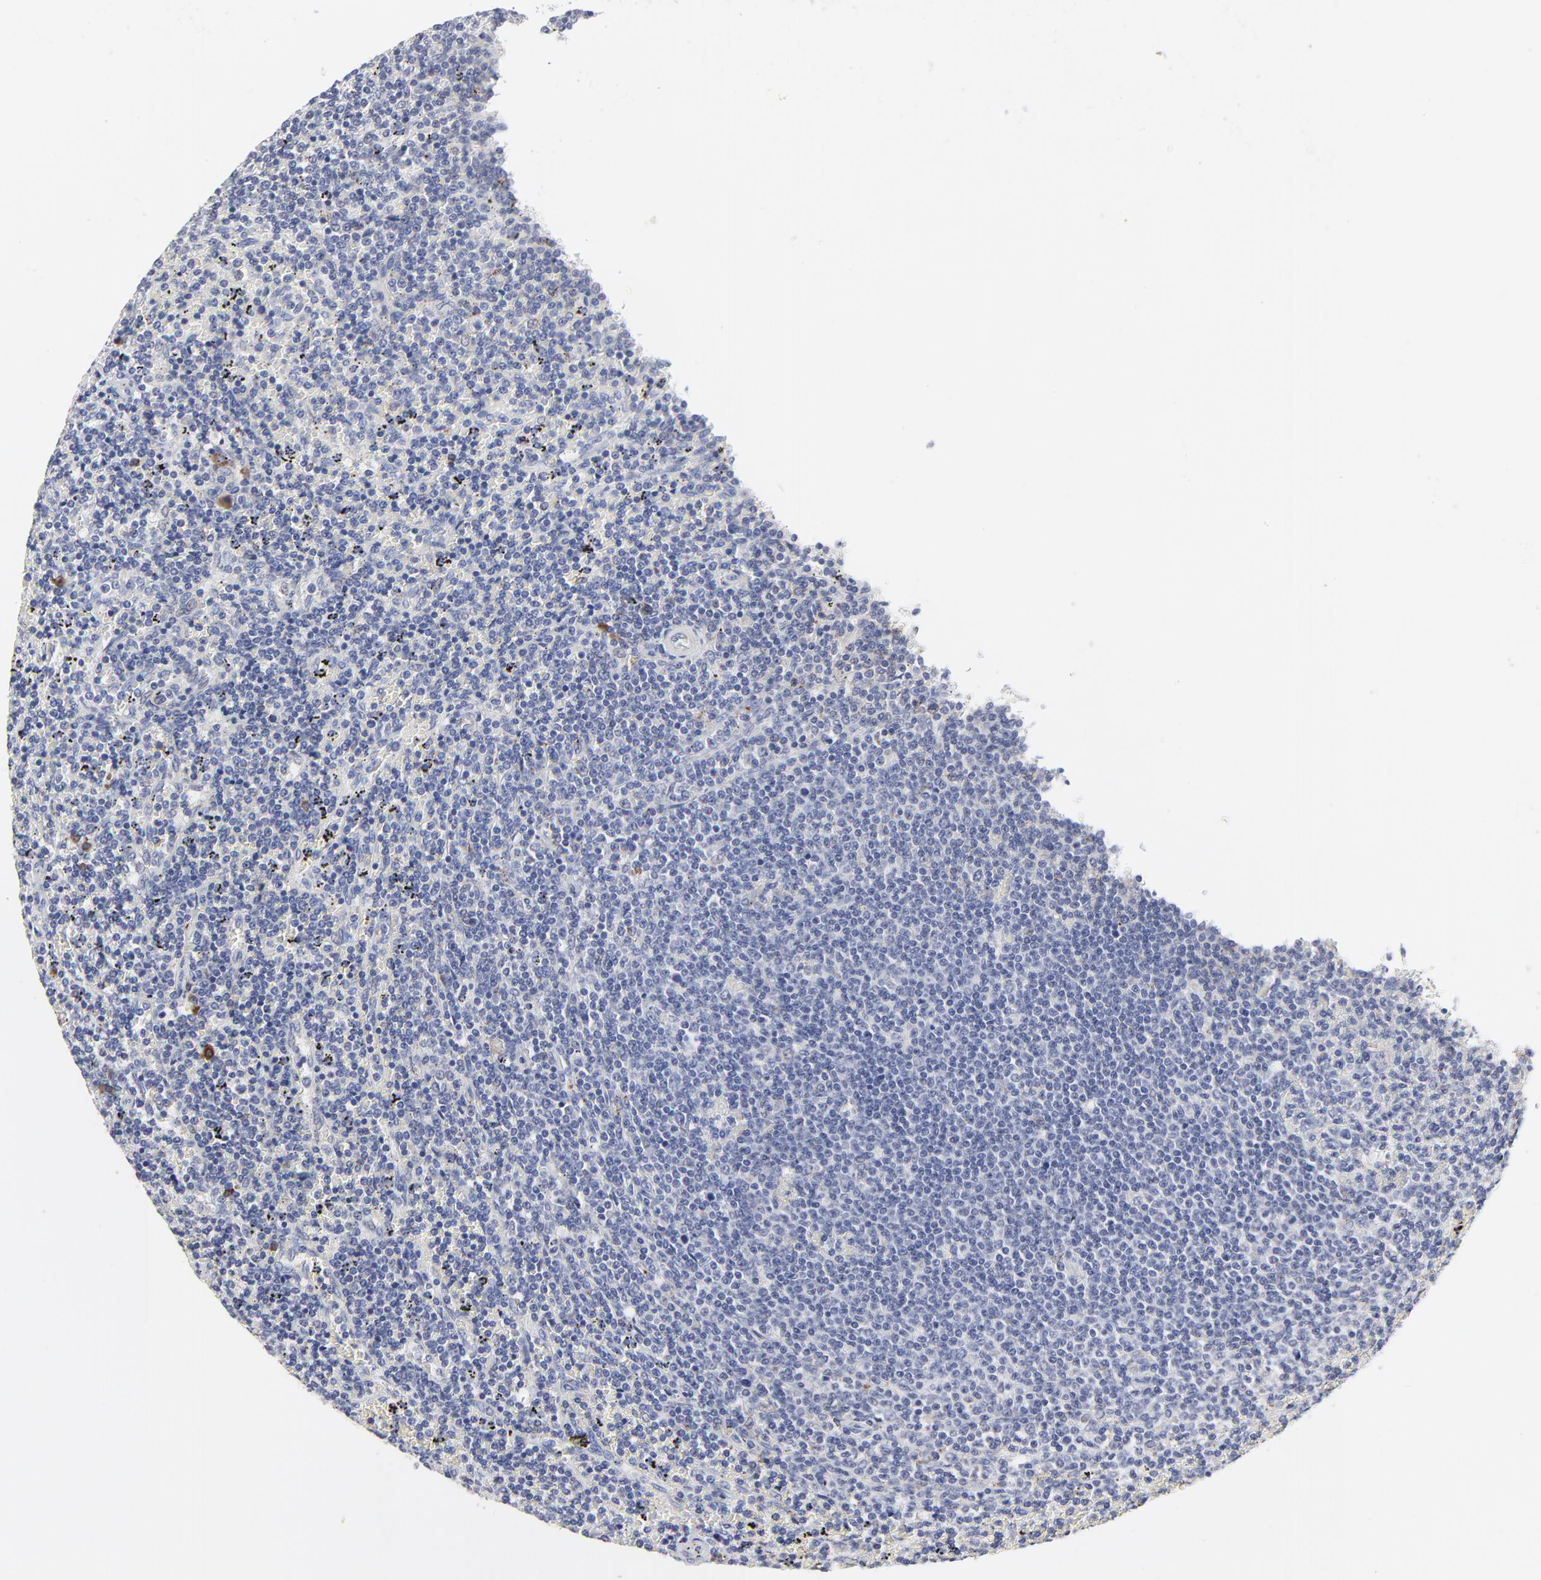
{"staining": {"intensity": "negative", "quantity": "none", "location": "none"}, "tissue": "lymphoma", "cell_type": "Tumor cells", "image_type": "cancer", "snomed": [{"axis": "morphology", "description": "Malignant lymphoma, non-Hodgkin's type, Low grade"}, {"axis": "topography", "description": "Spleen"}], "caption": "Tumor cells are negative for protein expression in human malignant lymphoma, non-Hodgkin's type (low-grade). Brightfield microscopy of immunohistochemistry (IHC) stained with DAB (3,3'-diaminobenzidine) (brown) and hematoxylin (blue), captured at high magnification.", "gene": "TRIM22", "patient": {"sex": "female", "age": 50}}